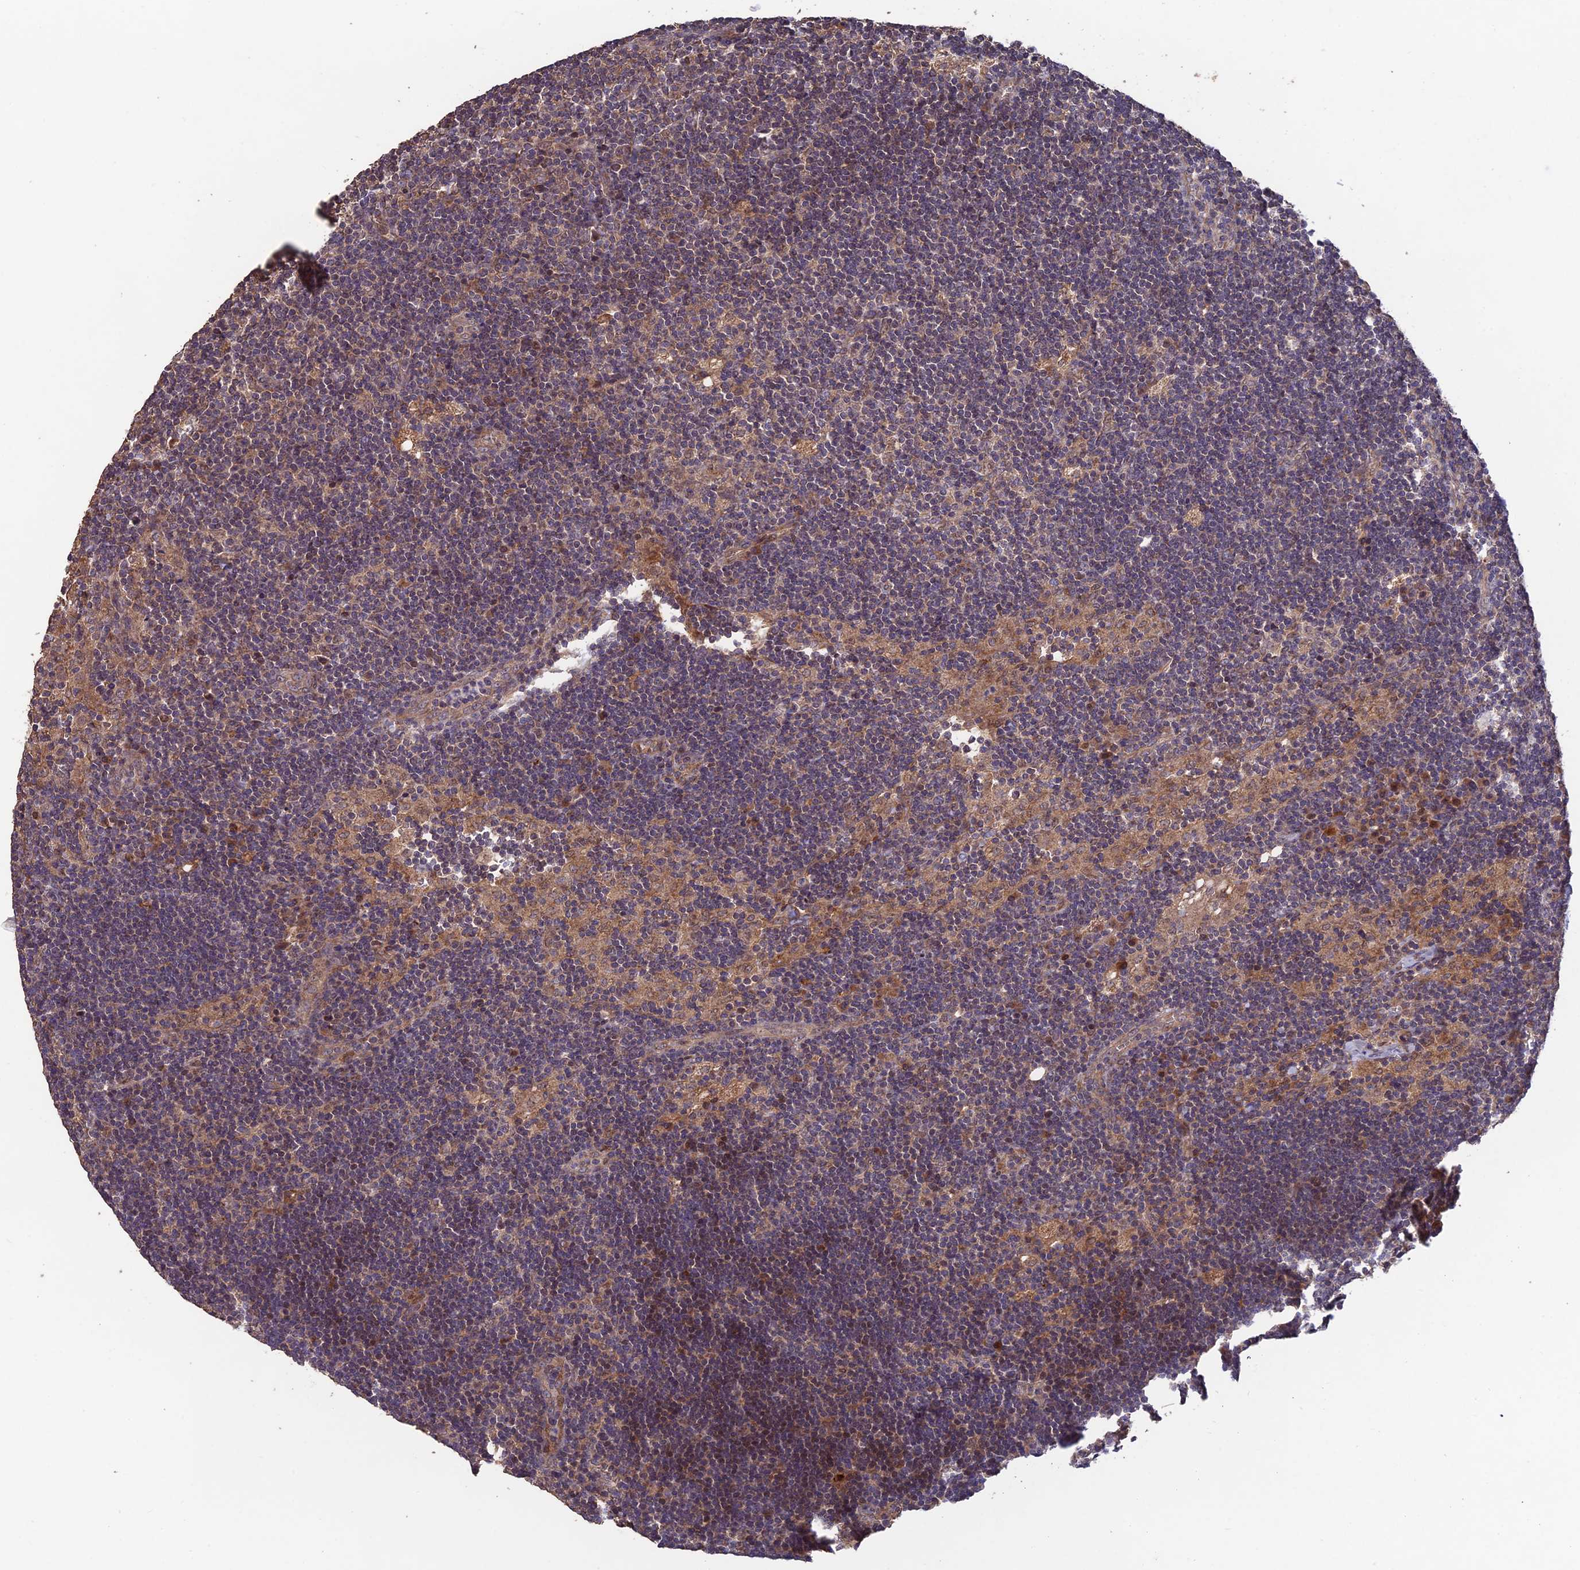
{"staining": {"intensity": "moderate", "quantity": "<25%", "location": "cytoplasmic/membranous"}, "tissue": "lymph node", "cell_type": "Non-germinal center cells", "image_type": "normal", "snomed": [{"axis": "morphology", "description": "Normal tissue, NOS"}, {"axis": "topography", "description": "Lymph node"}], "caption": "Immunohistochemistry staining of unremarkable lymph node, which demonstrates low levels of moderate cytoplasmic/membranous expression in approximately <25% of non-germinal center cells indicating moderate cytoplasmic/membranous protein staining. The staining was performed using DAB (brown) for protein detection and nuclei were counterstained in hematoxylin (blue).", "gene": "SHISA5", "patient": {"sex": "male", "age": 24}}